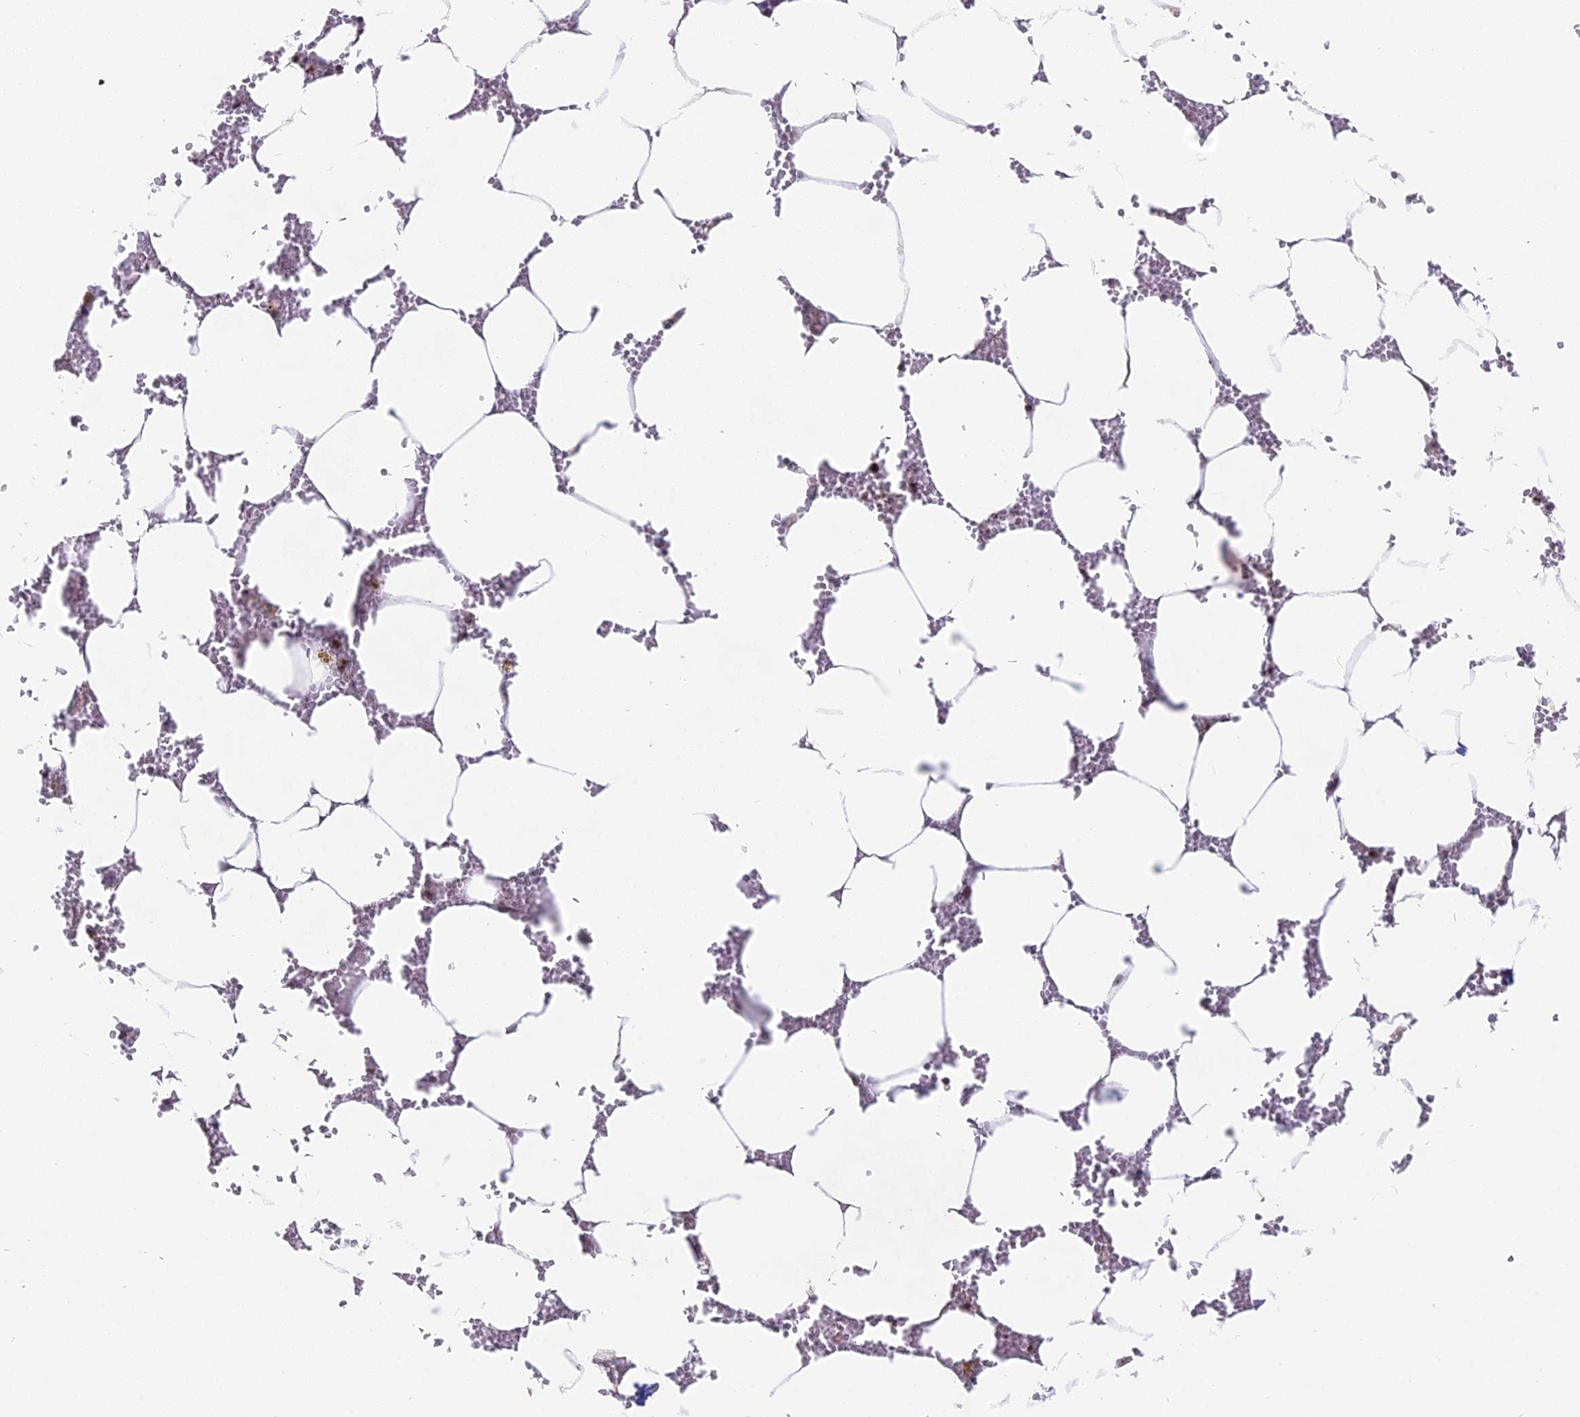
{"staining": {"intensity": "moderate", "quantity": "<25%", "location": "nuclear"}, "tissue": "bone marrow", "cell_type": "Hematopoietic cells", "image_type": "normal", "snomed": [{"axis": "morphology", "description": "Normal tissue, NOS"}, {"axis": "topography", "description": "Bone marrow"}], "caption": "Immunohistochemistry (IHC) of benign bone marrow reveals low levels of moderate nuclear positivity in approximately <25% of hematopoietic cells.", "gene": "FAM131A", "patient": {"sex": "male", "age": 70}}